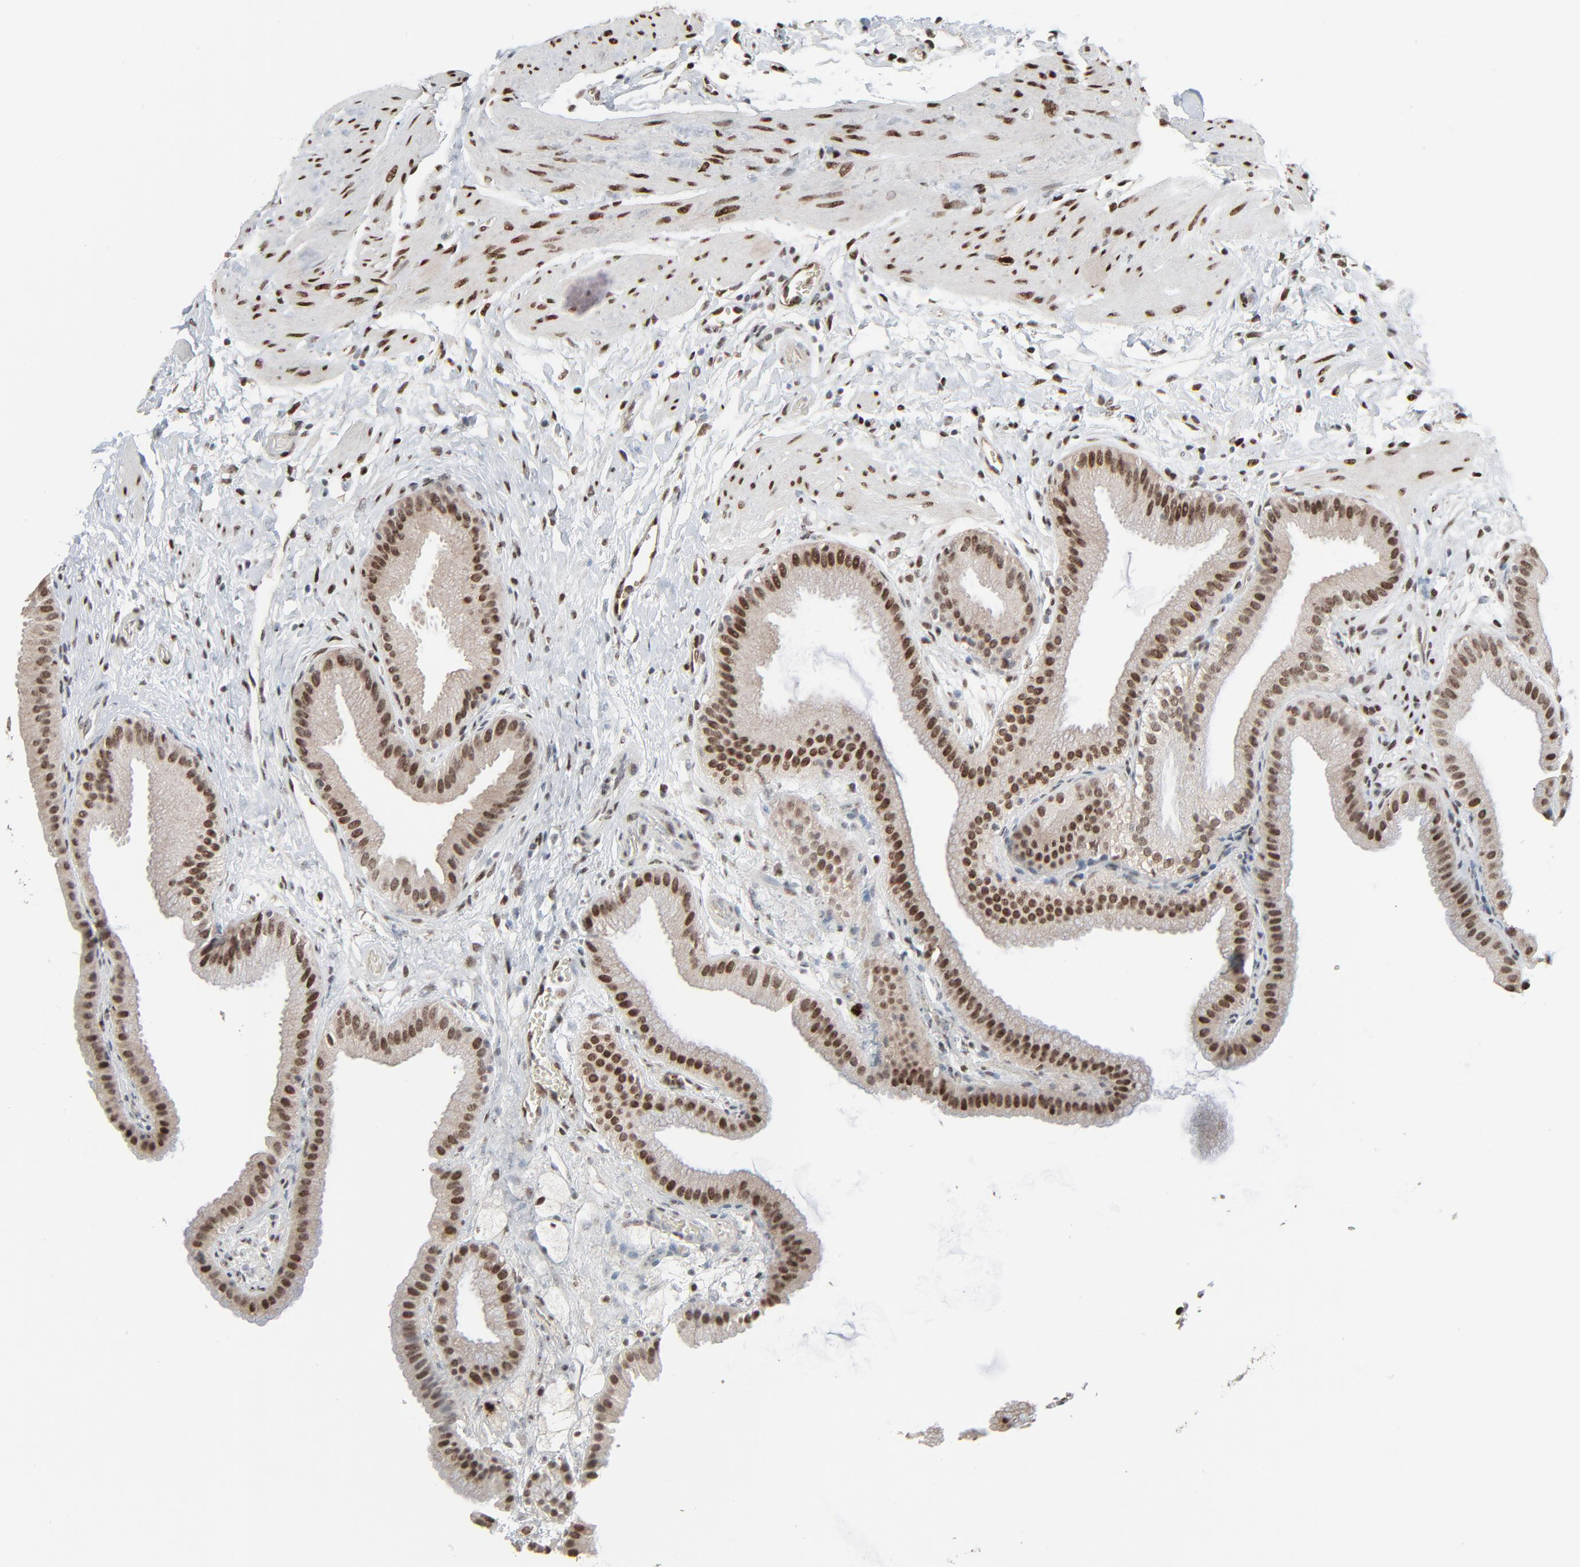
{"staining": {"intensity": "strong", "quantity": ">75%", "location": "nuclear"}, "tissue": "gallbladder", "cell_type": "Glandular cells", "image_type": "normal", "snomed": [{"axis": "morphology", "description": "Normal tissue, NOS"}, {"axis": "topography", "description": "Gallbladder"}], "caption": "Immunohistochemical staining of normal human gallbladder shows high levels of strong nuclear staining in approximately >75% of glandular cells. Immunohistochemistry (ihc) stains the protein of interest in brown and the nuclei are stained blue.", "gene": "MEIS2", "patient": {"sex": "female", "age": 63}}